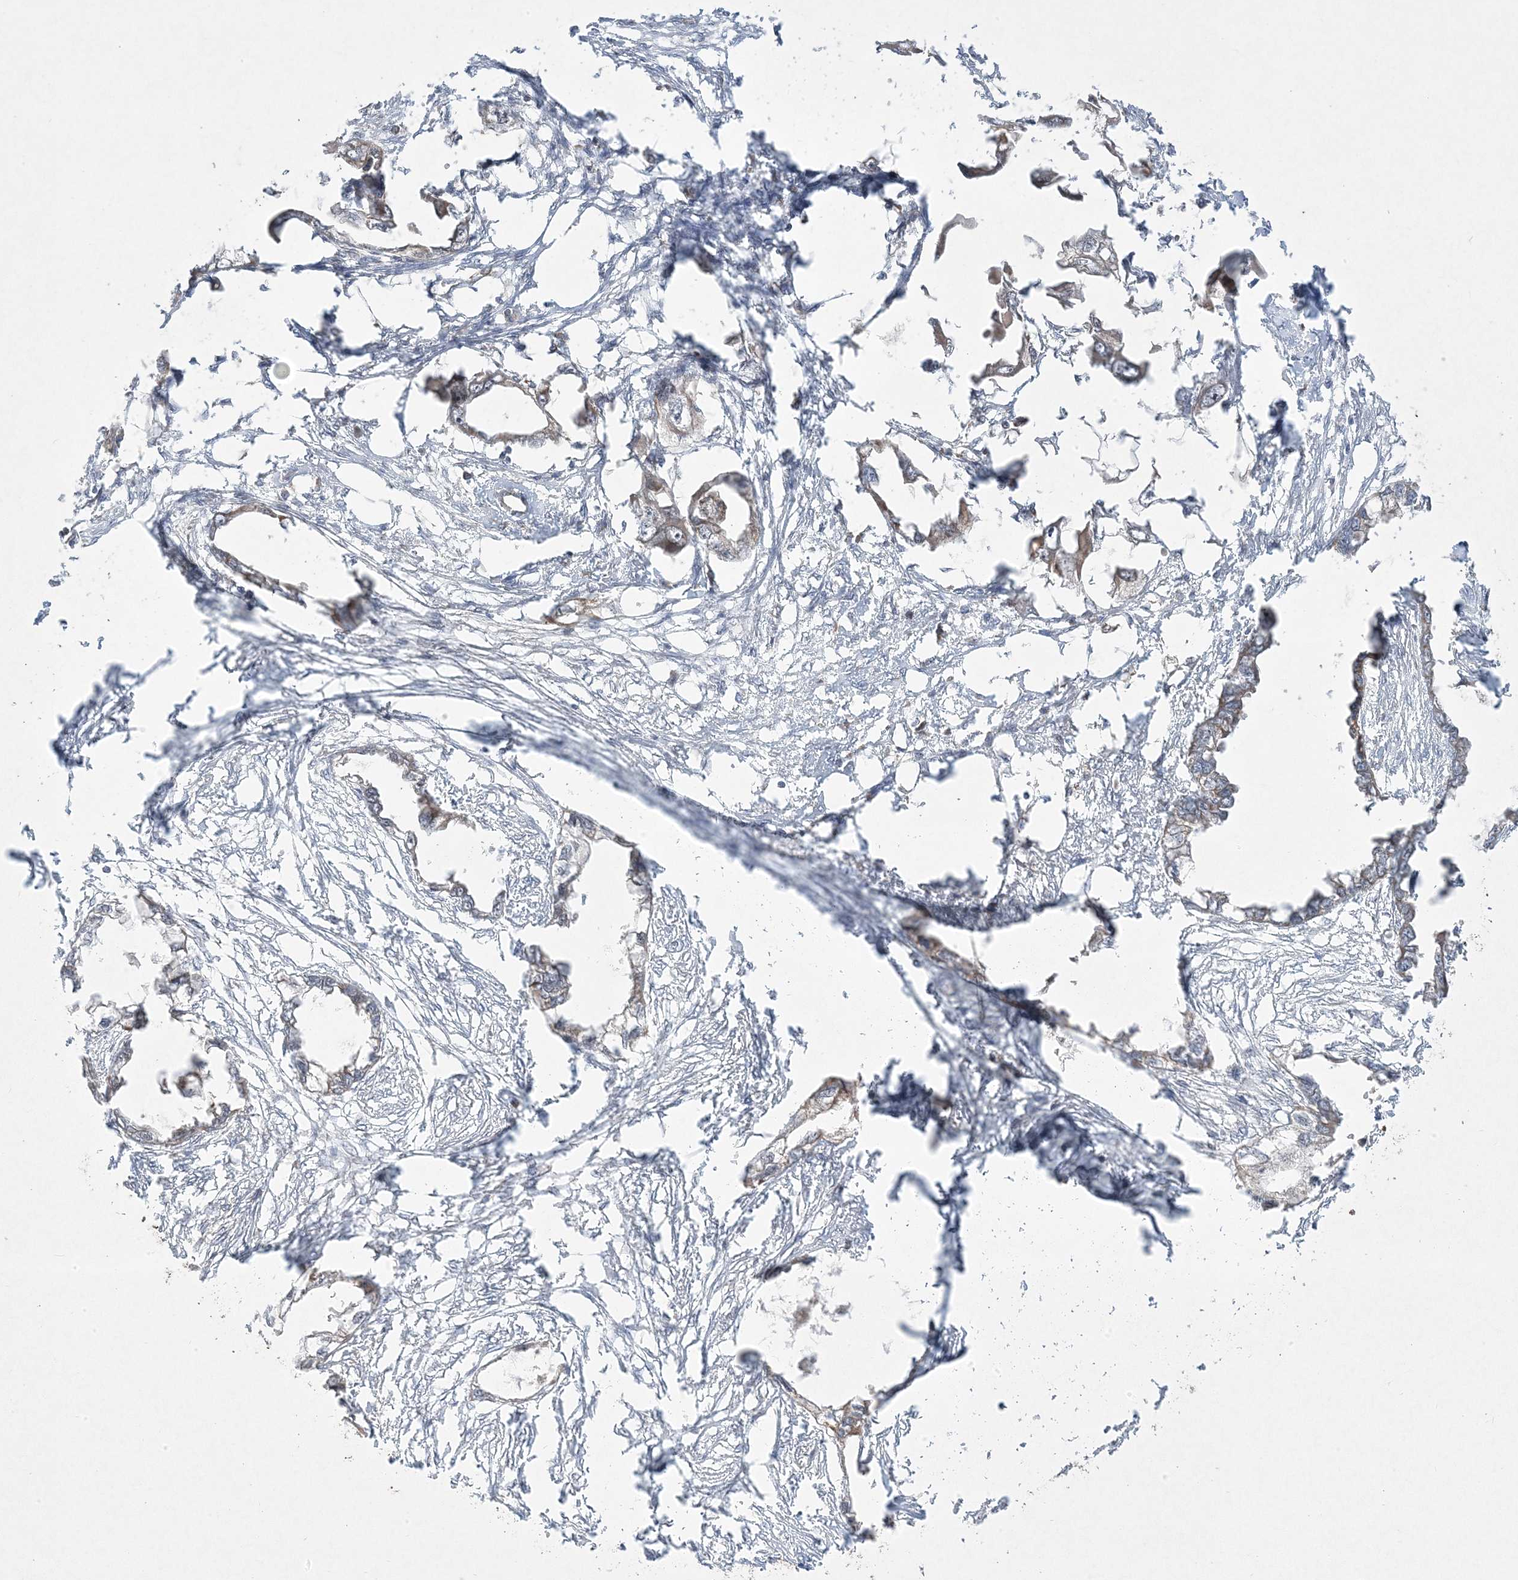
{"staining": {"intensity": "negative", "quantity": "none", "location": "none"}, "tissue": "endometrial cancer", "cell_type": "Tumor cells", "image_type": "cancer", "snomed": [{"axis": "morphology", "description": "Adenocarcinoma, NOS"}, {"axis": "morphology", "description": "Adenocarcinoma, metastatic, NOS"}, {"axis": "topography", "description": "Adipose tissue"}, {"axis": "topography", "description": "Endometrium"}], "caption": "Immunohistochemistry (IHC) histopathology image of neoplastic tissue: metastatic adenocarcinoma (endometrial) stained with DAB (3,3'-diaminobenzidine) exhibits no significant protein expression in tumor cells. (DAB immunohistochemistry, high magnification).", "gene": "CLUAP1", "patient": {"sex": "female", "age": 67}}